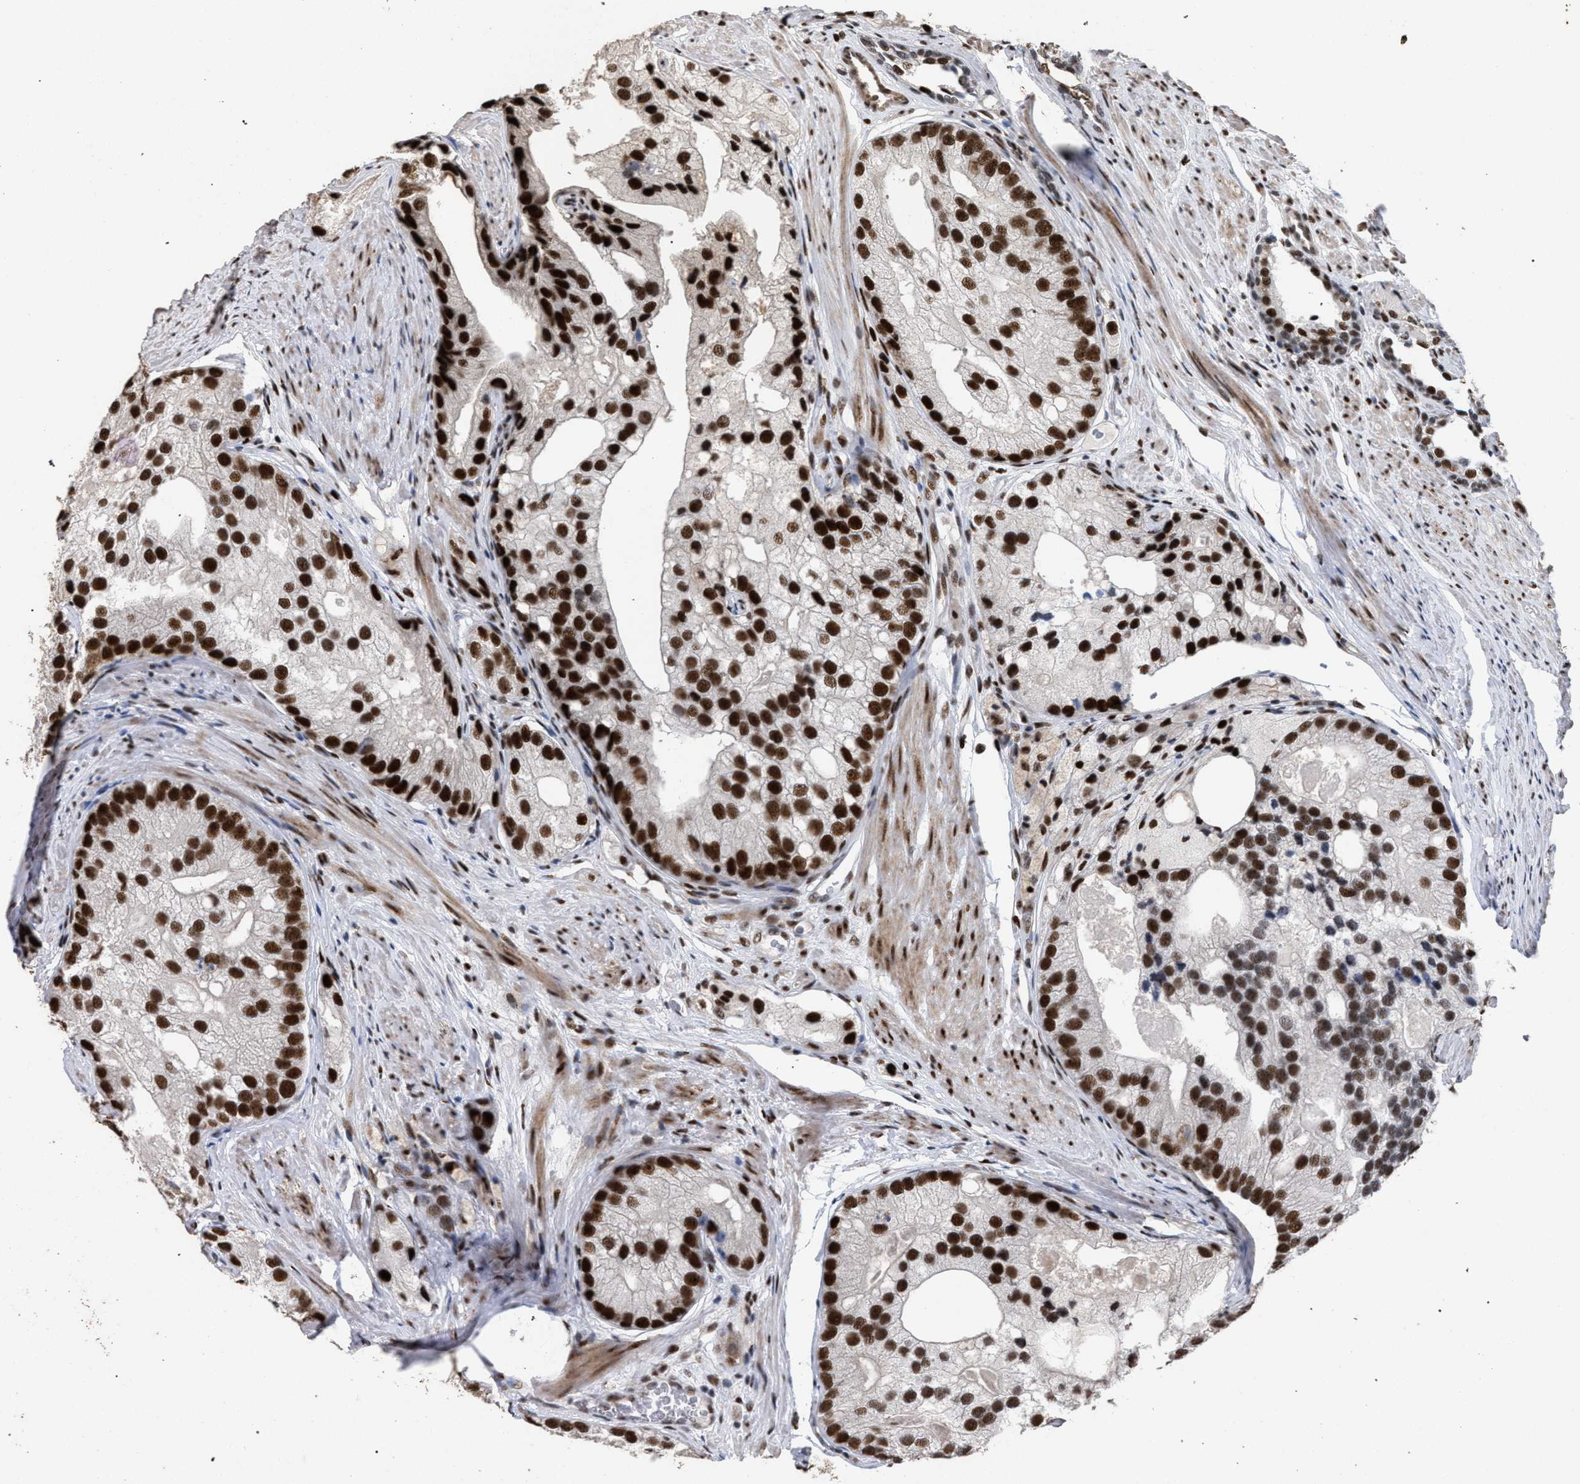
{"staining": {"intensity": "strong", "quantity": ">75%", "location": "nuclear"}, "tissue": "prostate cancer", "cell_type": "Tumor cells", "image_type": "cancer", "snomed": [{"axis": "morphology", "description": "Adenocarcinoma, Low grade"}, {"axis": "topography", "description": "Prostate"}], "caption": "Immunohistochemical staining of prostate low-grade adenocarcinoma displays high levels of strong nuclear positivity in approximately >75% of tumor cells.", "gene": "TP53BP1", "patient": {"sex": "male", "age": 69}}